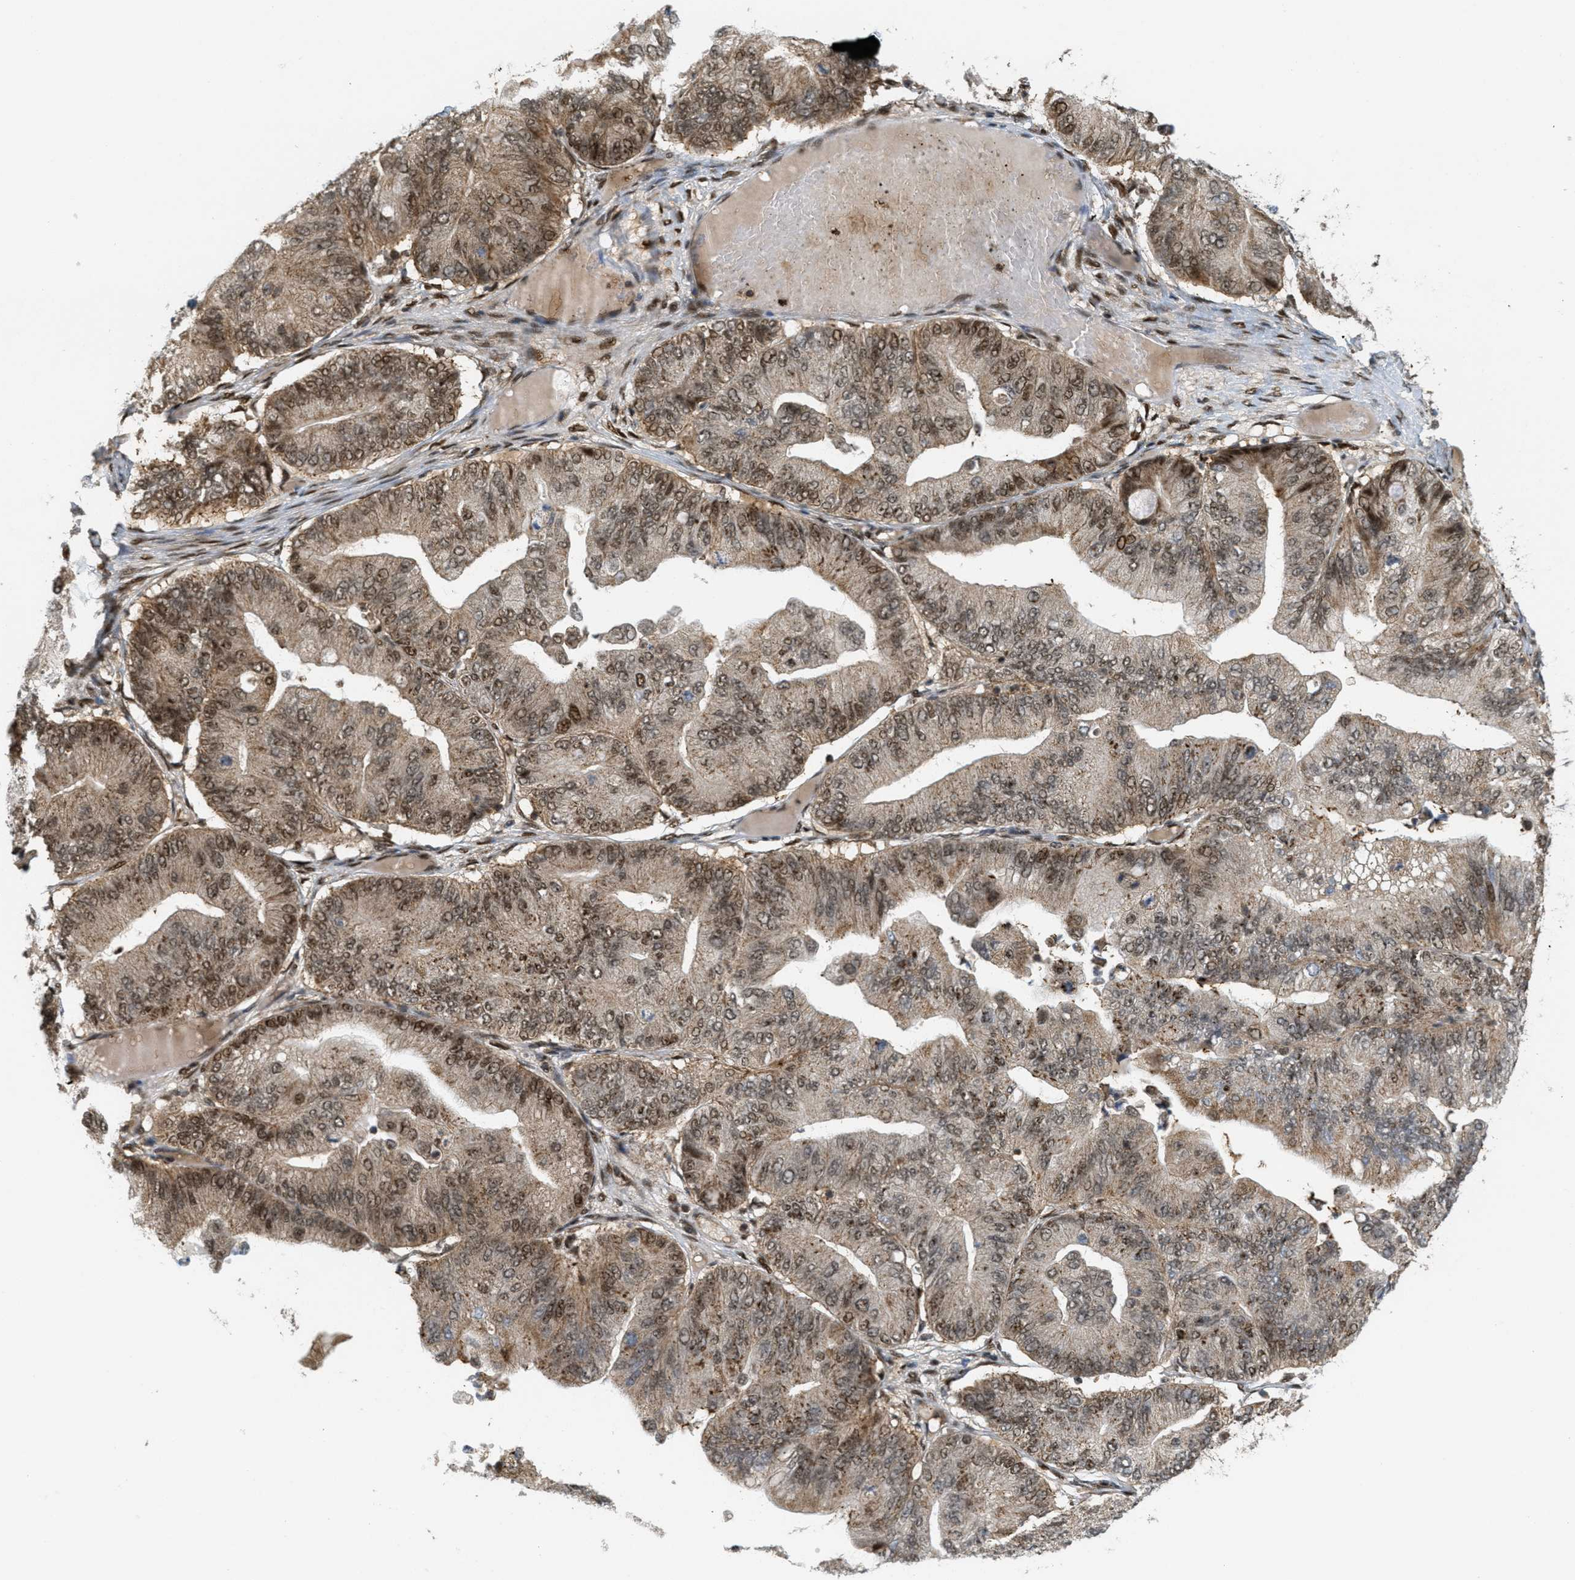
{"staining": {"intensity": "moderate", "quantity": ">75%", "location": "cytoplasmic/membranous,nuclear"}, "tissue": "ovarian cancer", "cell_type": "Tumor cells", "image_type": "cancer", "snomed": [{"axis": "morphology", "description": "Cystadenocarcinoma, mucinous, NOS"}, {"axis": "topography", "description": "Ovary"}], "caption": "Immunohistochemical staining of human ovarian mucinous cystadenocarcinoma reveals moderate cytoplasmic/membranous and nuclear protein positivity in about >75% of tumor cells.", "gene": "TLK1", "patient": {"sex": "female", "age": 61}}